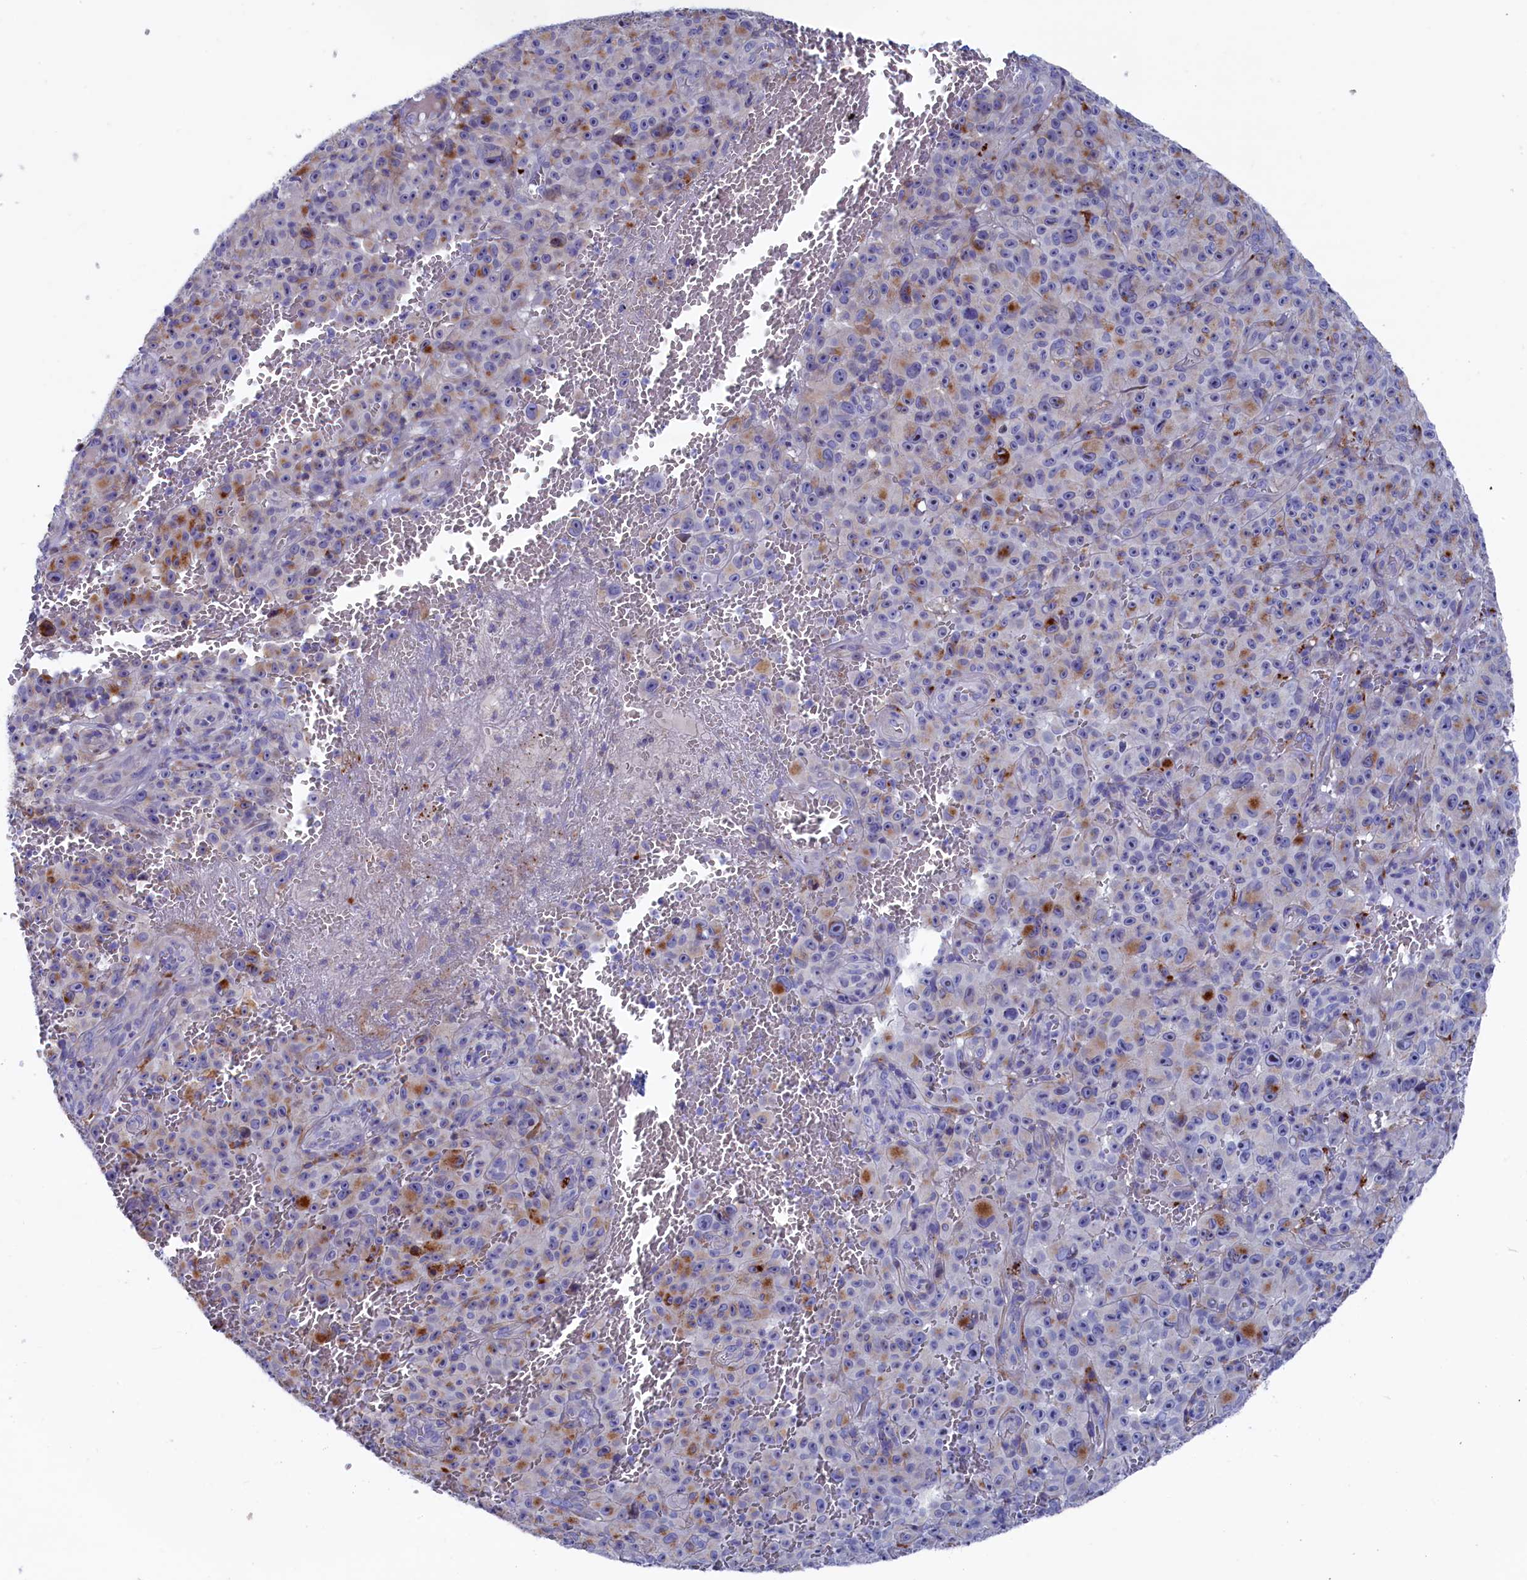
{"staining": {"intensity": "moderate", "quantity": "<25%", "location": "cytoplasmic/membranous"}, "tissue": "melanoma", "cell_type": "Tumor cells", "image_type": "cancer", "snomed": [{"axis": "morphology", "description": "Malignant melanoma, NOS"}, {"axis": "topography", "description": "Skin"}], "caption": "Immunohistochemical staining of melanoma demonstrates low levels of moderate cytoplasmic/membranous positivity in approximately <25% of tumor cells.", "gene": "NUDT7", "patient": {"sex": "female", "age": 82}}